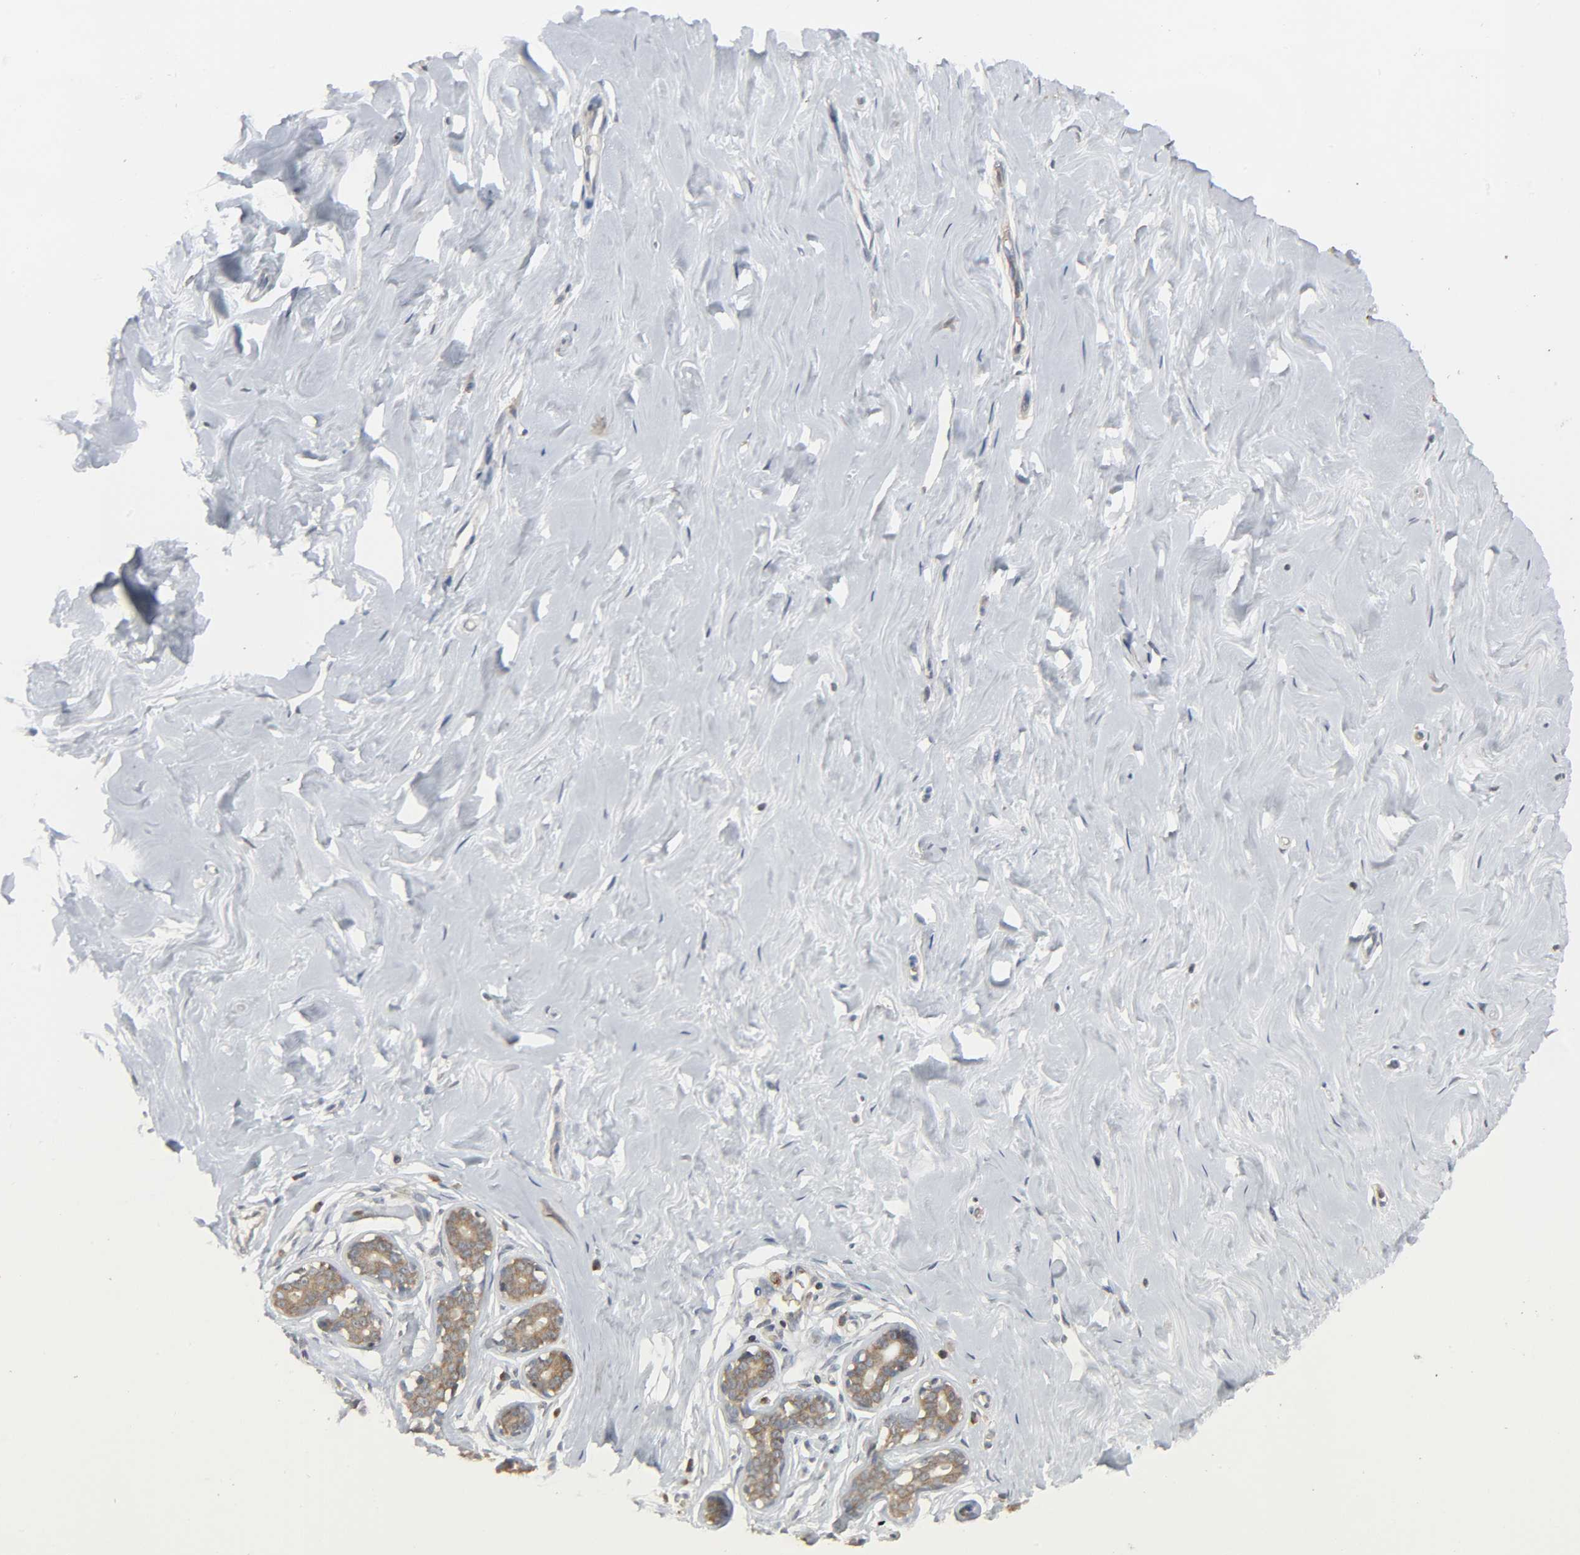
{"staining": {"intensity": "negative", "quantity": "none", "location": "none"}, "tissue": "breast", "cell_type": "Adipocytes", "image_type": "normal", "snomed": [{"axis": "morphology", "description": "Normal tissue, NOS"}, {"axis": "topography", "description": "Breast"}], "caption": "Immunohistochemical staining of benign human breast displays no significant positivity in adipocytes.", "gene": "PLEKHA2", "patient": {"sex": "female", "age": 23}}